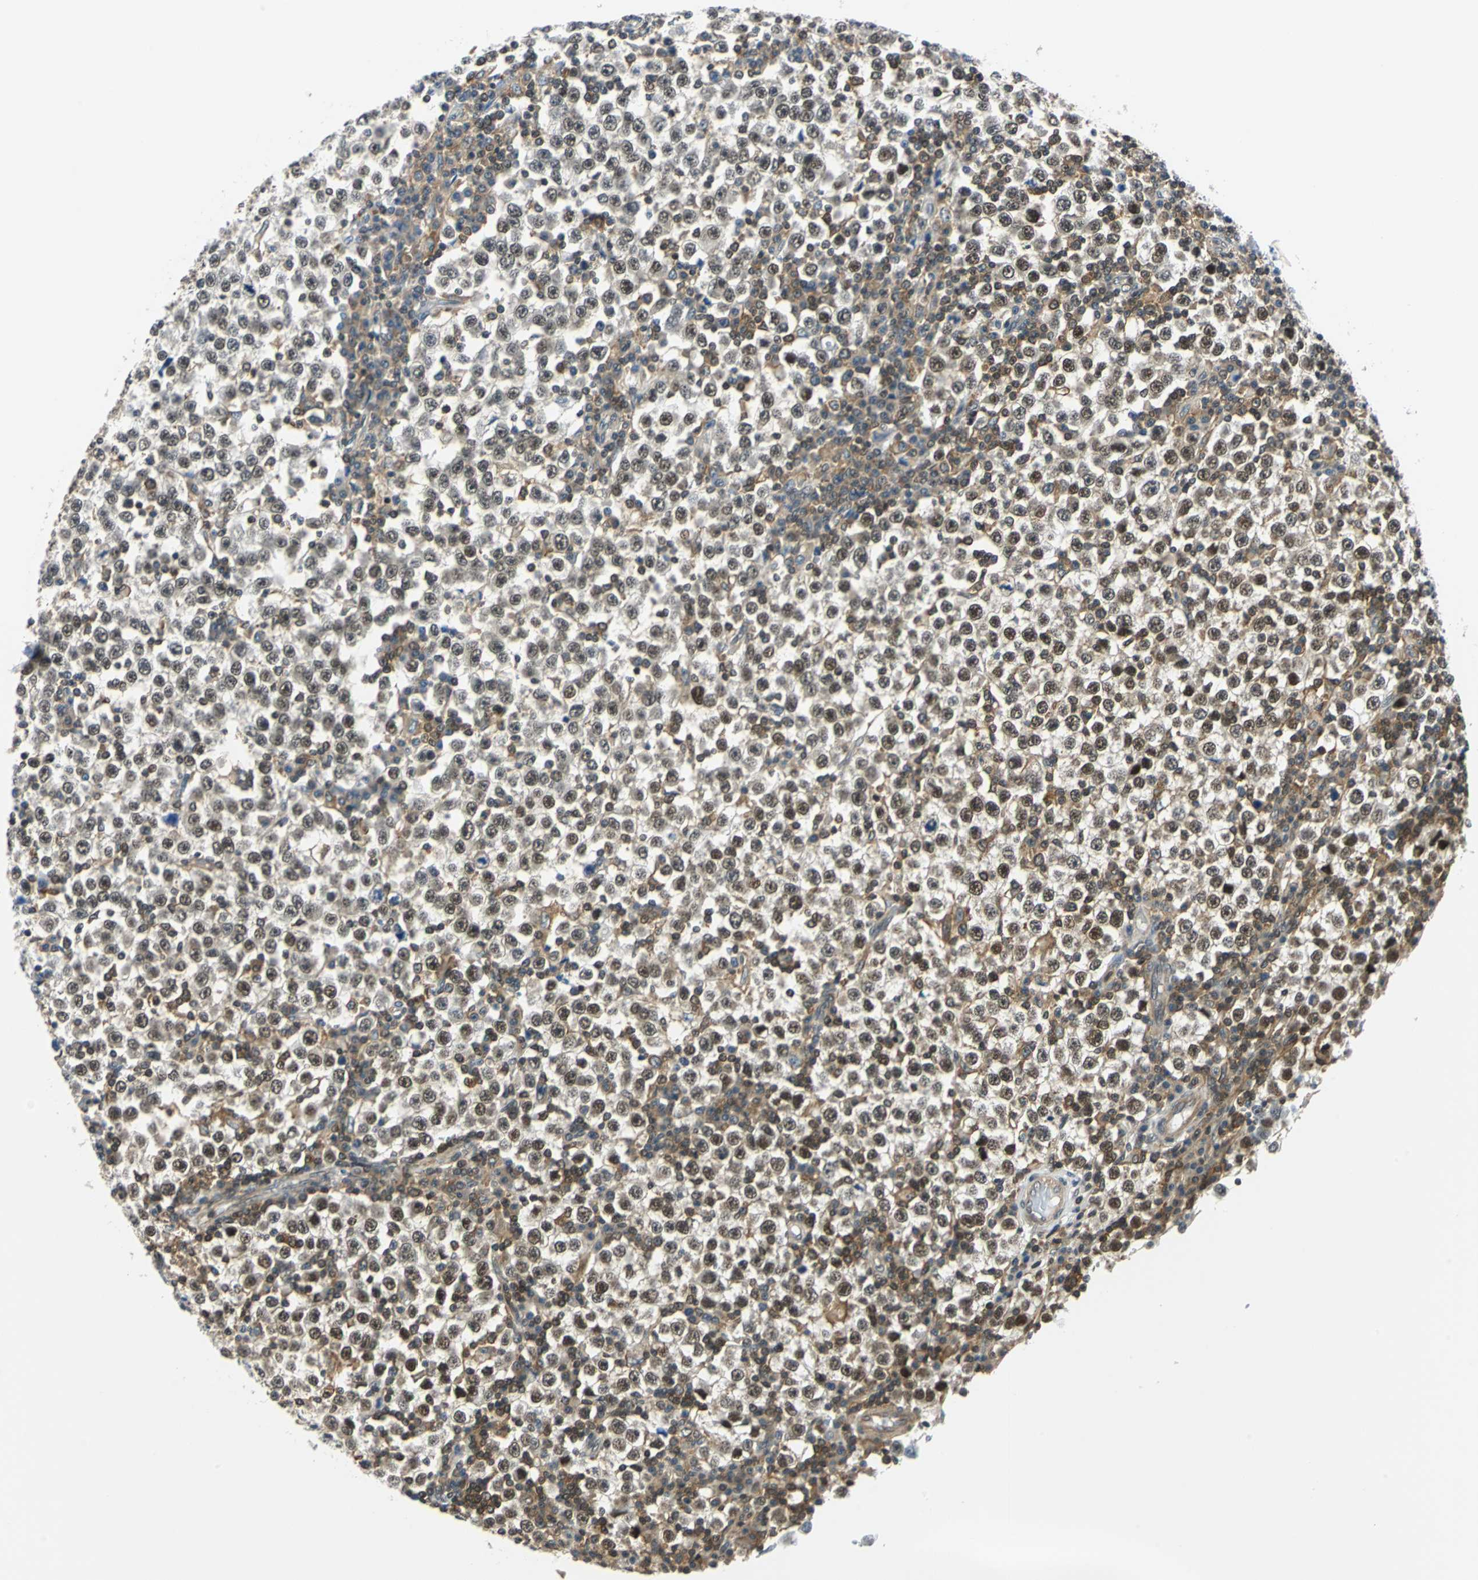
{"staining": {"intensity": "strong", "quantity": ">75%", "location": "cytoplasmic/membranous,nuclear"}, "tissue": "testis cancer", "cell_type": "Tumor cells", "image_type": "cancer", "snomed": [{"axis": "morphology", "description": "Seminoma, NOS"}, {"axis": "topography", "description": "Testis"}], "caption": "The immunohistochemical stain highlights strong cytoplasmic/membranous and nuclear expression in tumor cells of testis cancer tissue. (DAB IHC, brown staining for protein, blue staining for nuclei).", "gene": "ARPC3", "patient": {"sex": "male", "age": 65}}